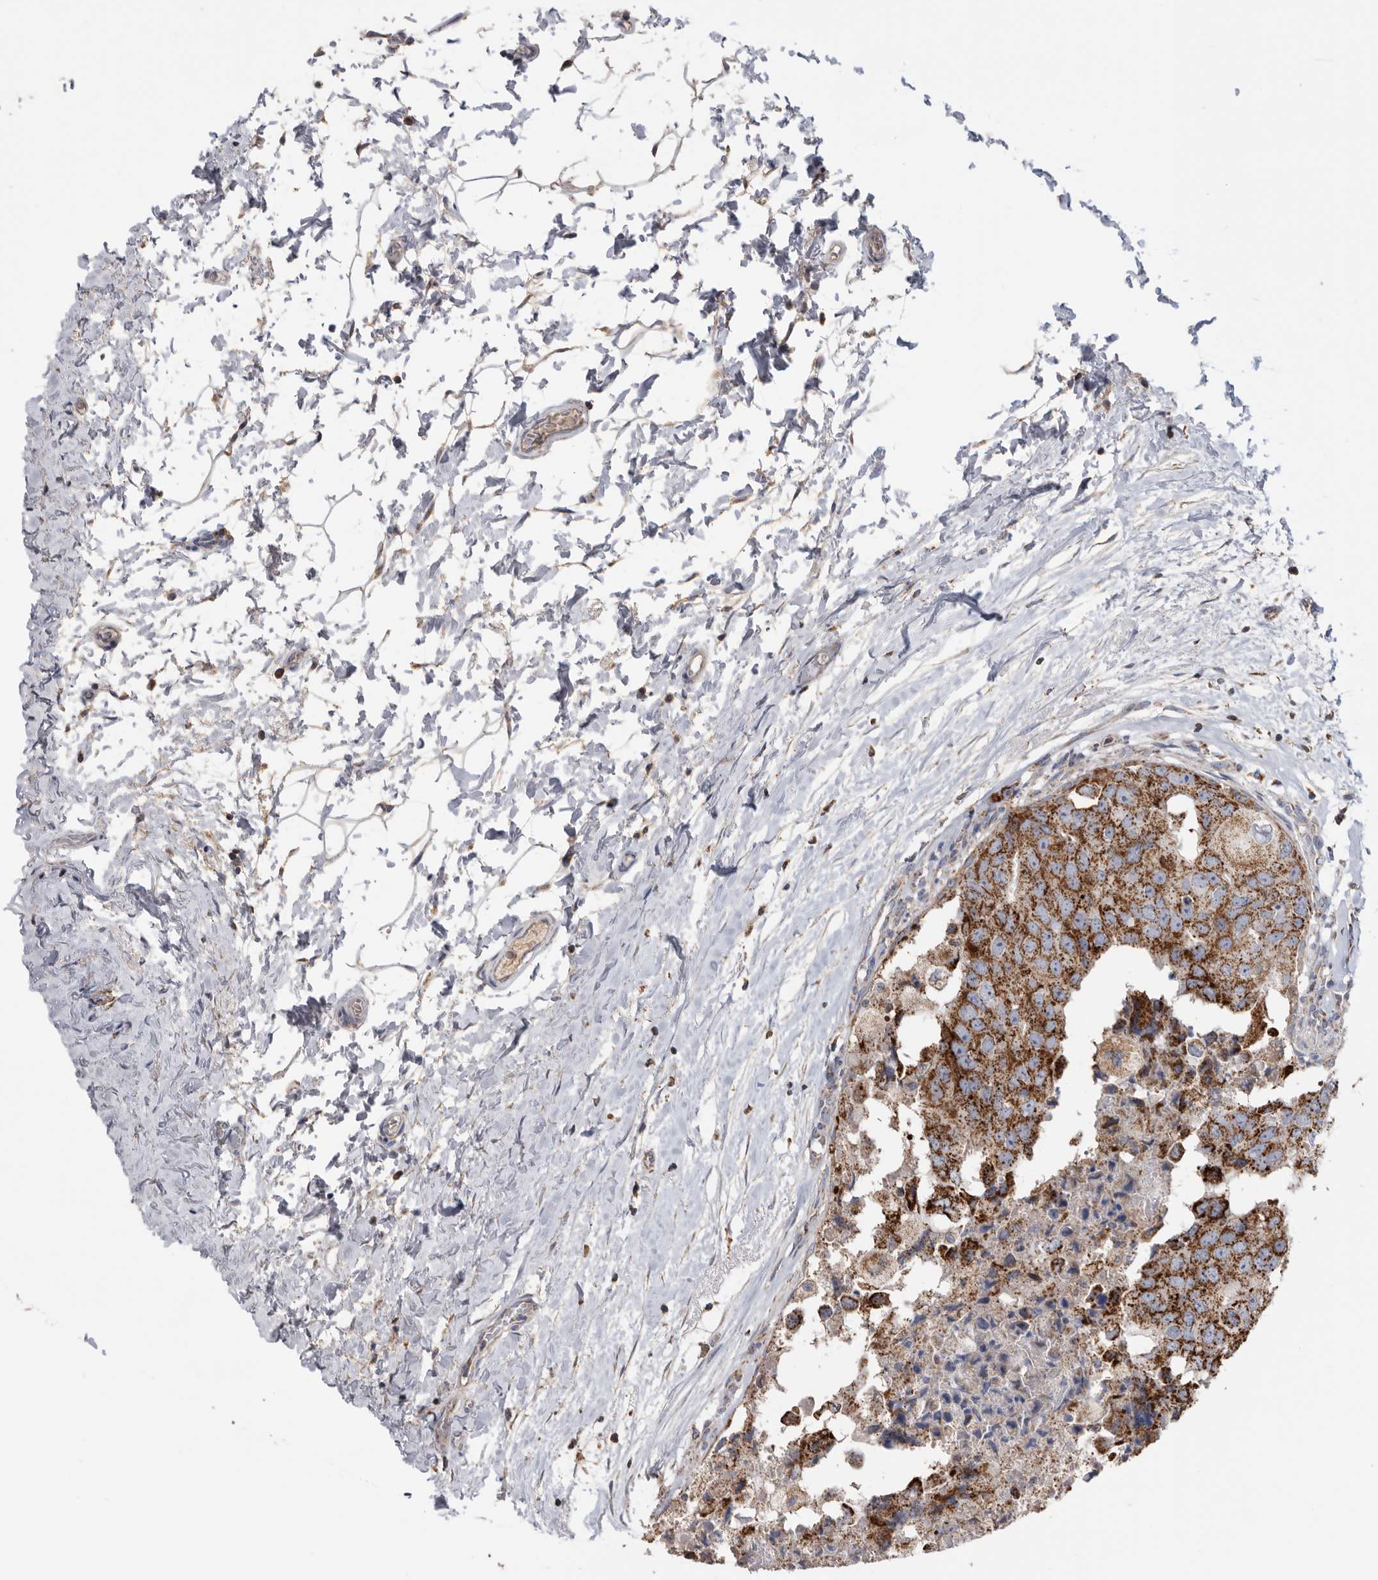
{"staining": {"intensity": "strong", "quantity": ">75%", "location": "cytoplasmic/membranous"}, "tissue": "breast cancer", "cell_type": "Tumor cells", "image_type": "cancer", "snomed": [{"axis": "morphology", "description": "Duct carcinoma"}, {"axis": "topography", "description": "Breast"}], "caption": "Strong cytoplasmic/membranous staining is present in approximately >75% of tumor cells in infiltrating ductal carcinoma (breast).", "gene": "WFDC1", "patient": {"sex": "female", "age": 62}}